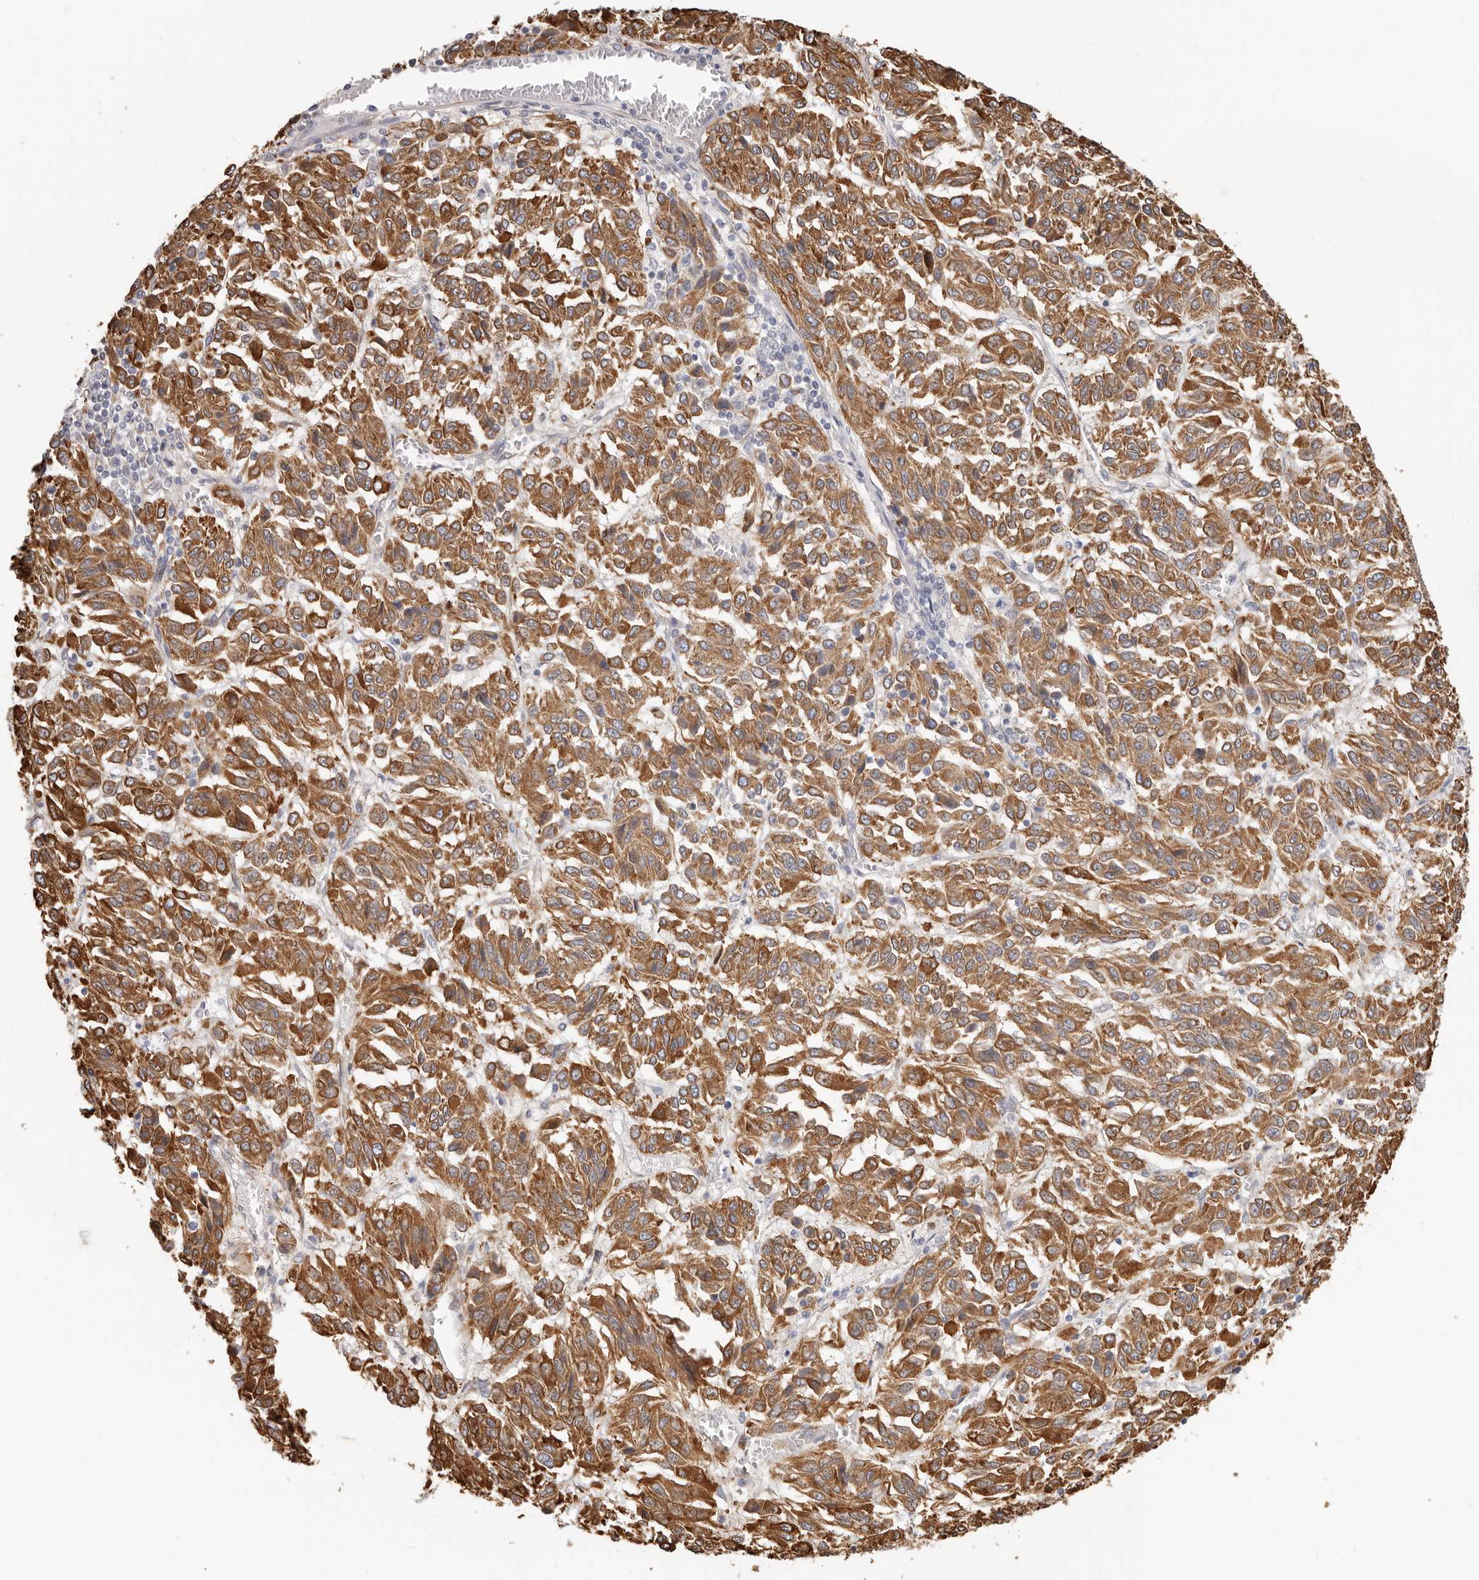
{"staining": {"intensity": "moderate", "quantity": ">75%", "location": "cytoplasmic/membranous"}, "tissue": "melanoma", "cell_type": "Tumor cells", "image_type": "cancer", "snomed": [{"axis": "morphology", "description": "Malignant melanoma, Metastatic site"}, {"axis": "topography", "description": "Lung"}], "caption": "Melanoma stained with IHC reveals moderate cytoplasmic/membranous positivity in about >75% of tumor cells.", "gene": "AFDN", "patient": {"sex": "male", "age": 64}}